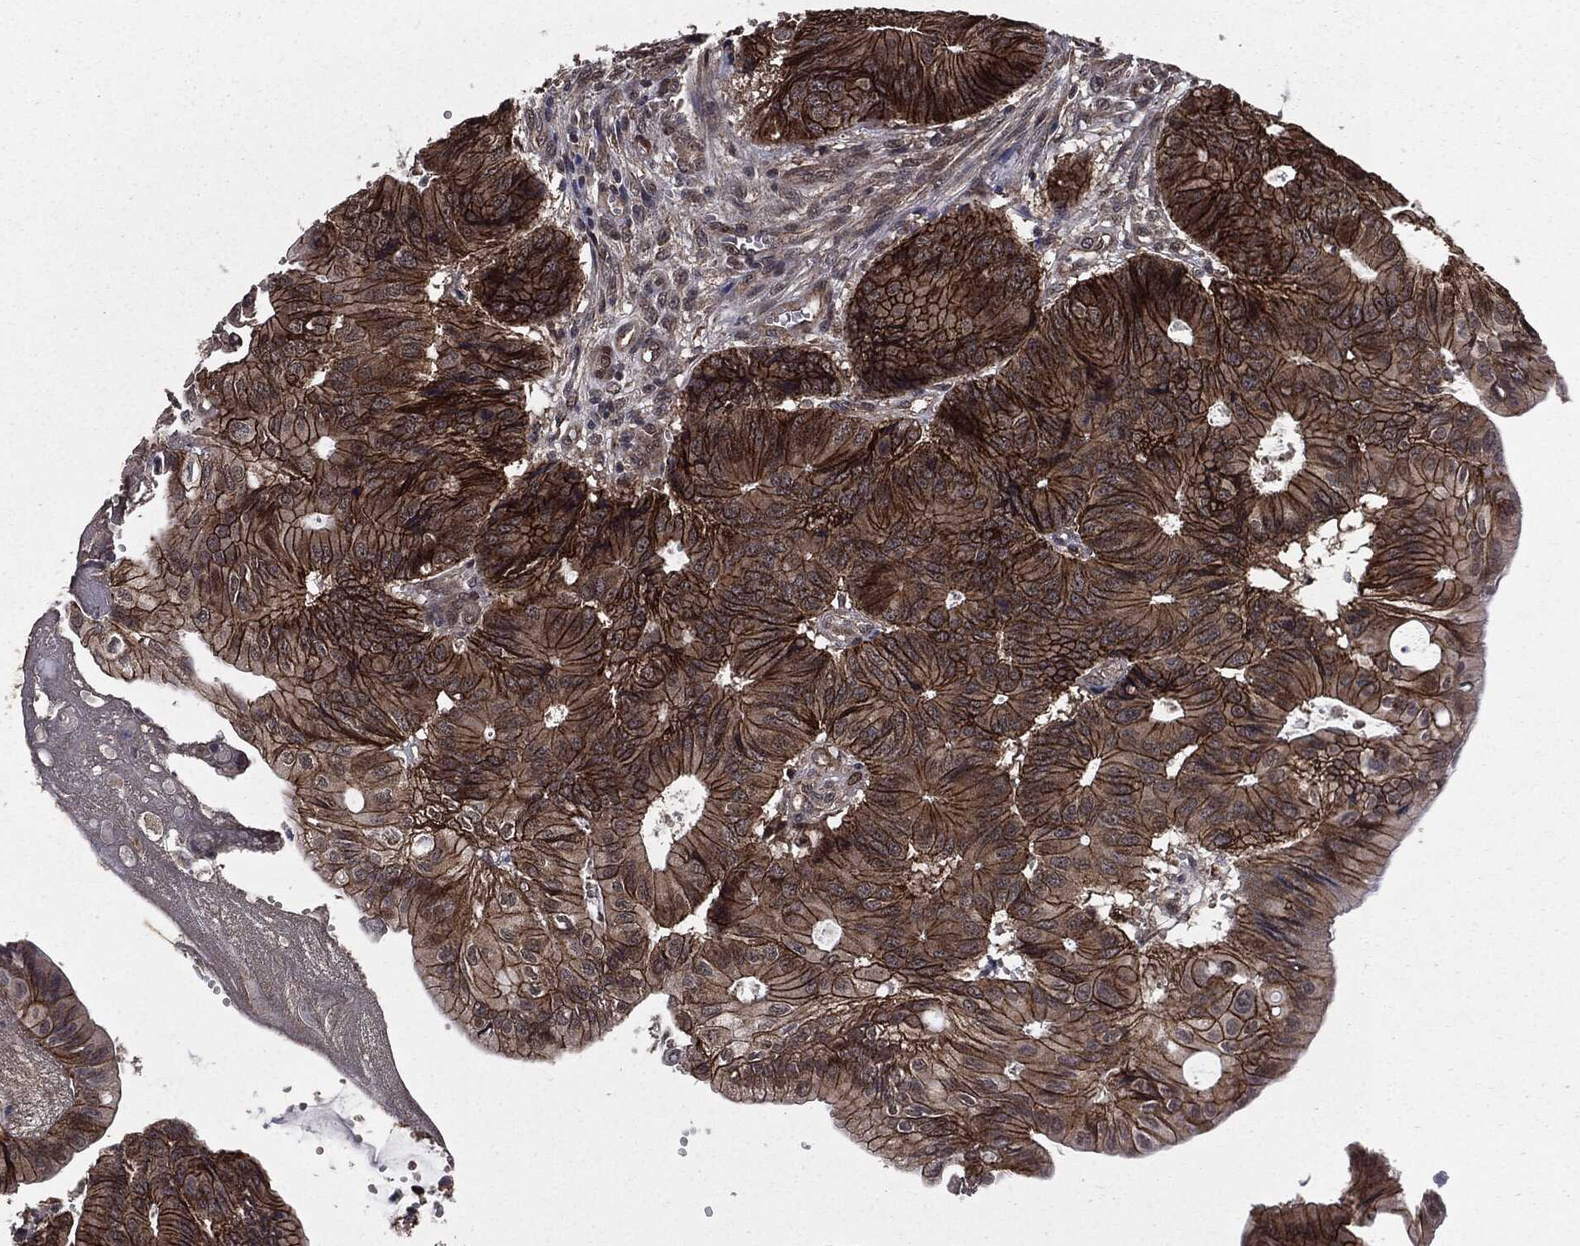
{"staining": {"intensity": "strong", "quantity": ">75%", "location": "cytoplasmic/membranous"}, "tissue": "colorectal cancer", "cell_type": "Tumor cells", "image_type": "cancer", "snomed": [{"axis": "morphology", "description": "Normal tissue, NOS"}, {"axis": "morphology", "description": "Adenocarcinoma, NOS"}, {"axis": "topography", "description": "Colon"}], "caption": "Approximately >75% of tumor cells in adenocarcinoma (colorectal) show strong cytoplasmic/membranous protein staining as visualized by brown immunohistochemical staining.", "gene": "PTPA", "patient": {"sex": "male", "age": 65}}